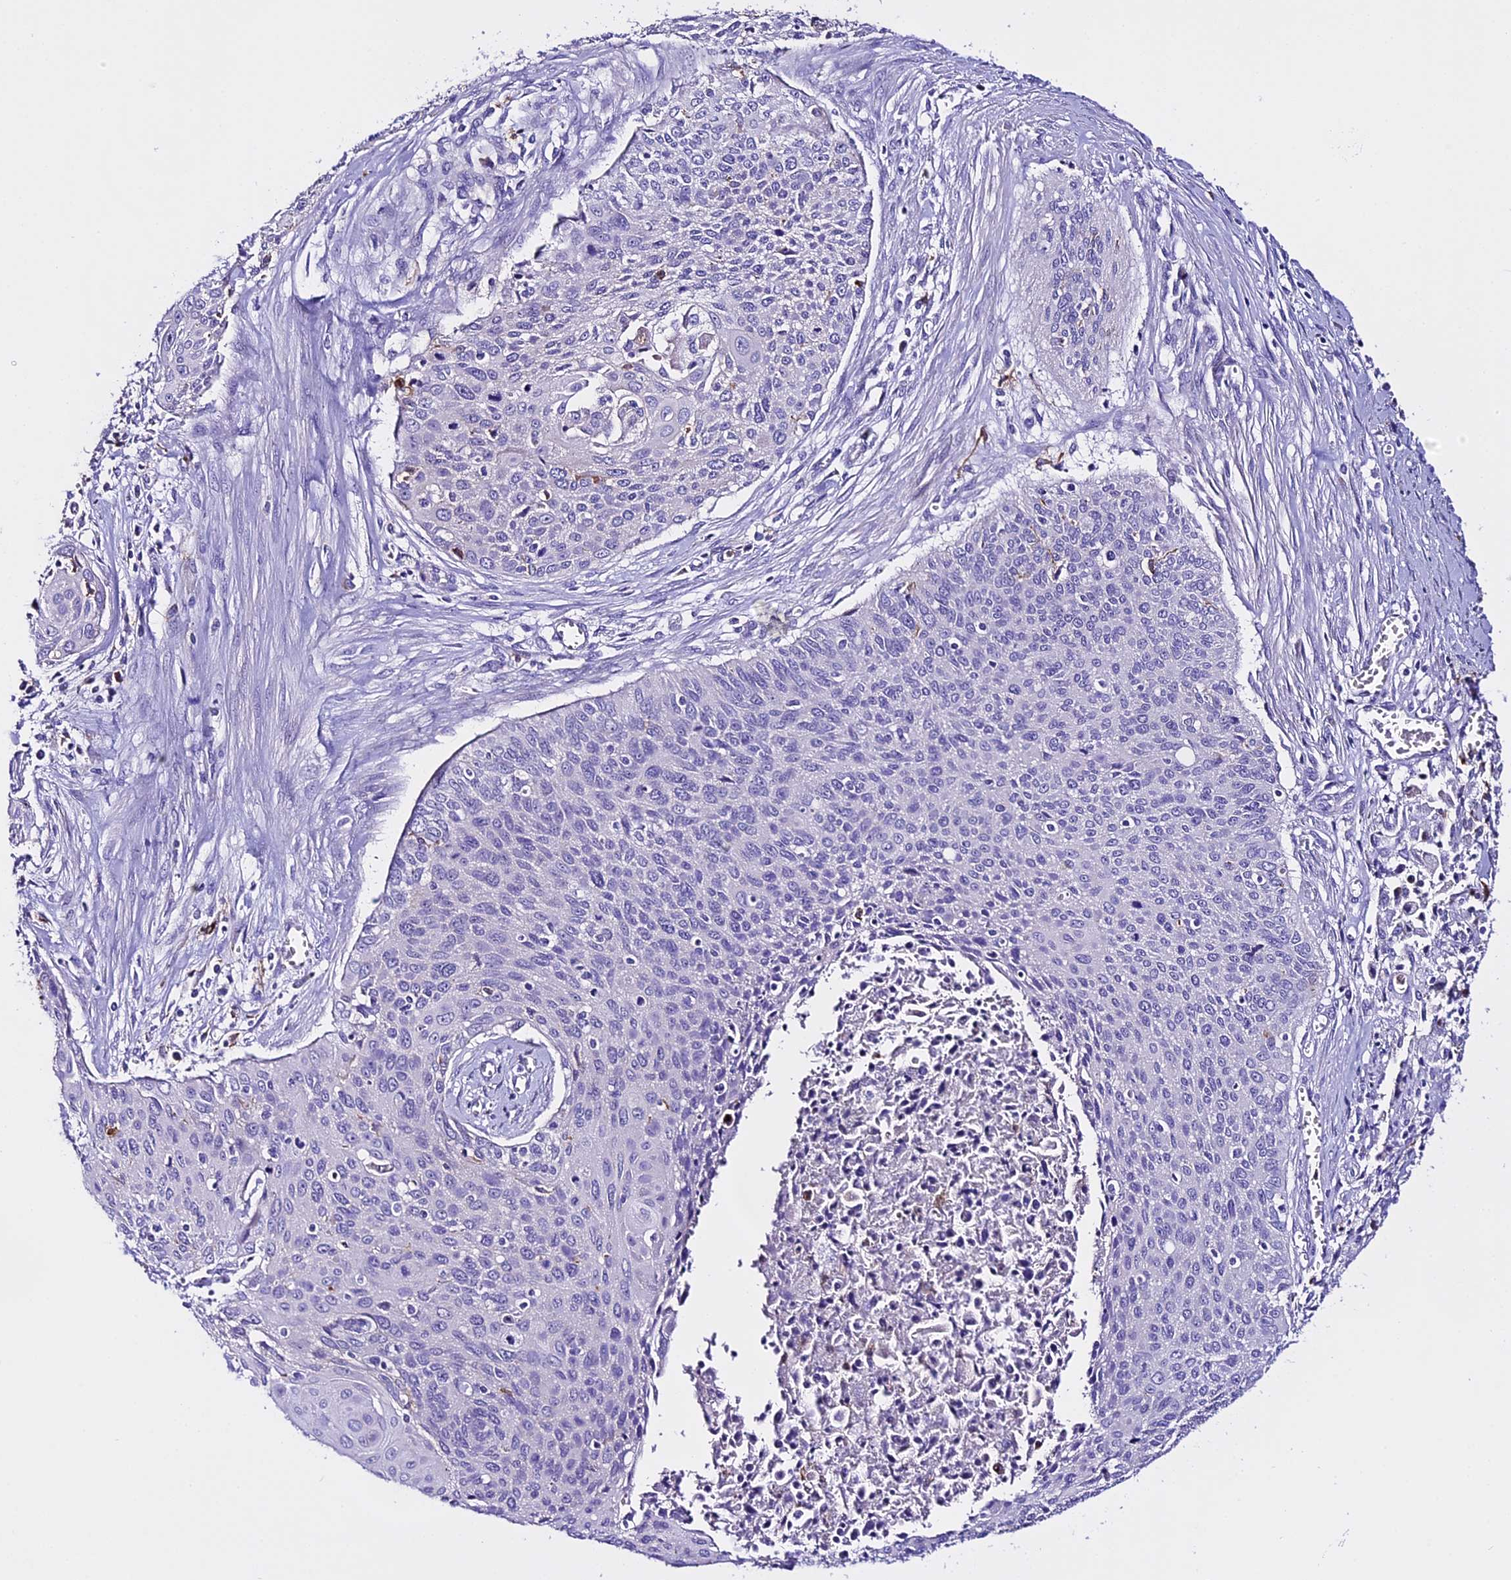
{"staining": {"intensity": "negative", "quantity": "none", "location": "none"}, "tissue": "cervical cancer", "cell_type": "Tumor cells", "image_type": "cancer", "snomed": [{"axis": "morphology", "description": "Squamous cell carcinoma, NOS"}, {"axis": "topography", "description": "Cervix"}], "caption": "Squamous cell carcinoma (cervical) was stained to show a protein in brown. There is no significant expression in tumor cells. (DAB IHC visualized using brightfield microscopy, high magnification).", "gene": "NOD2", "patient": {"sex": "female", "age": 55}}